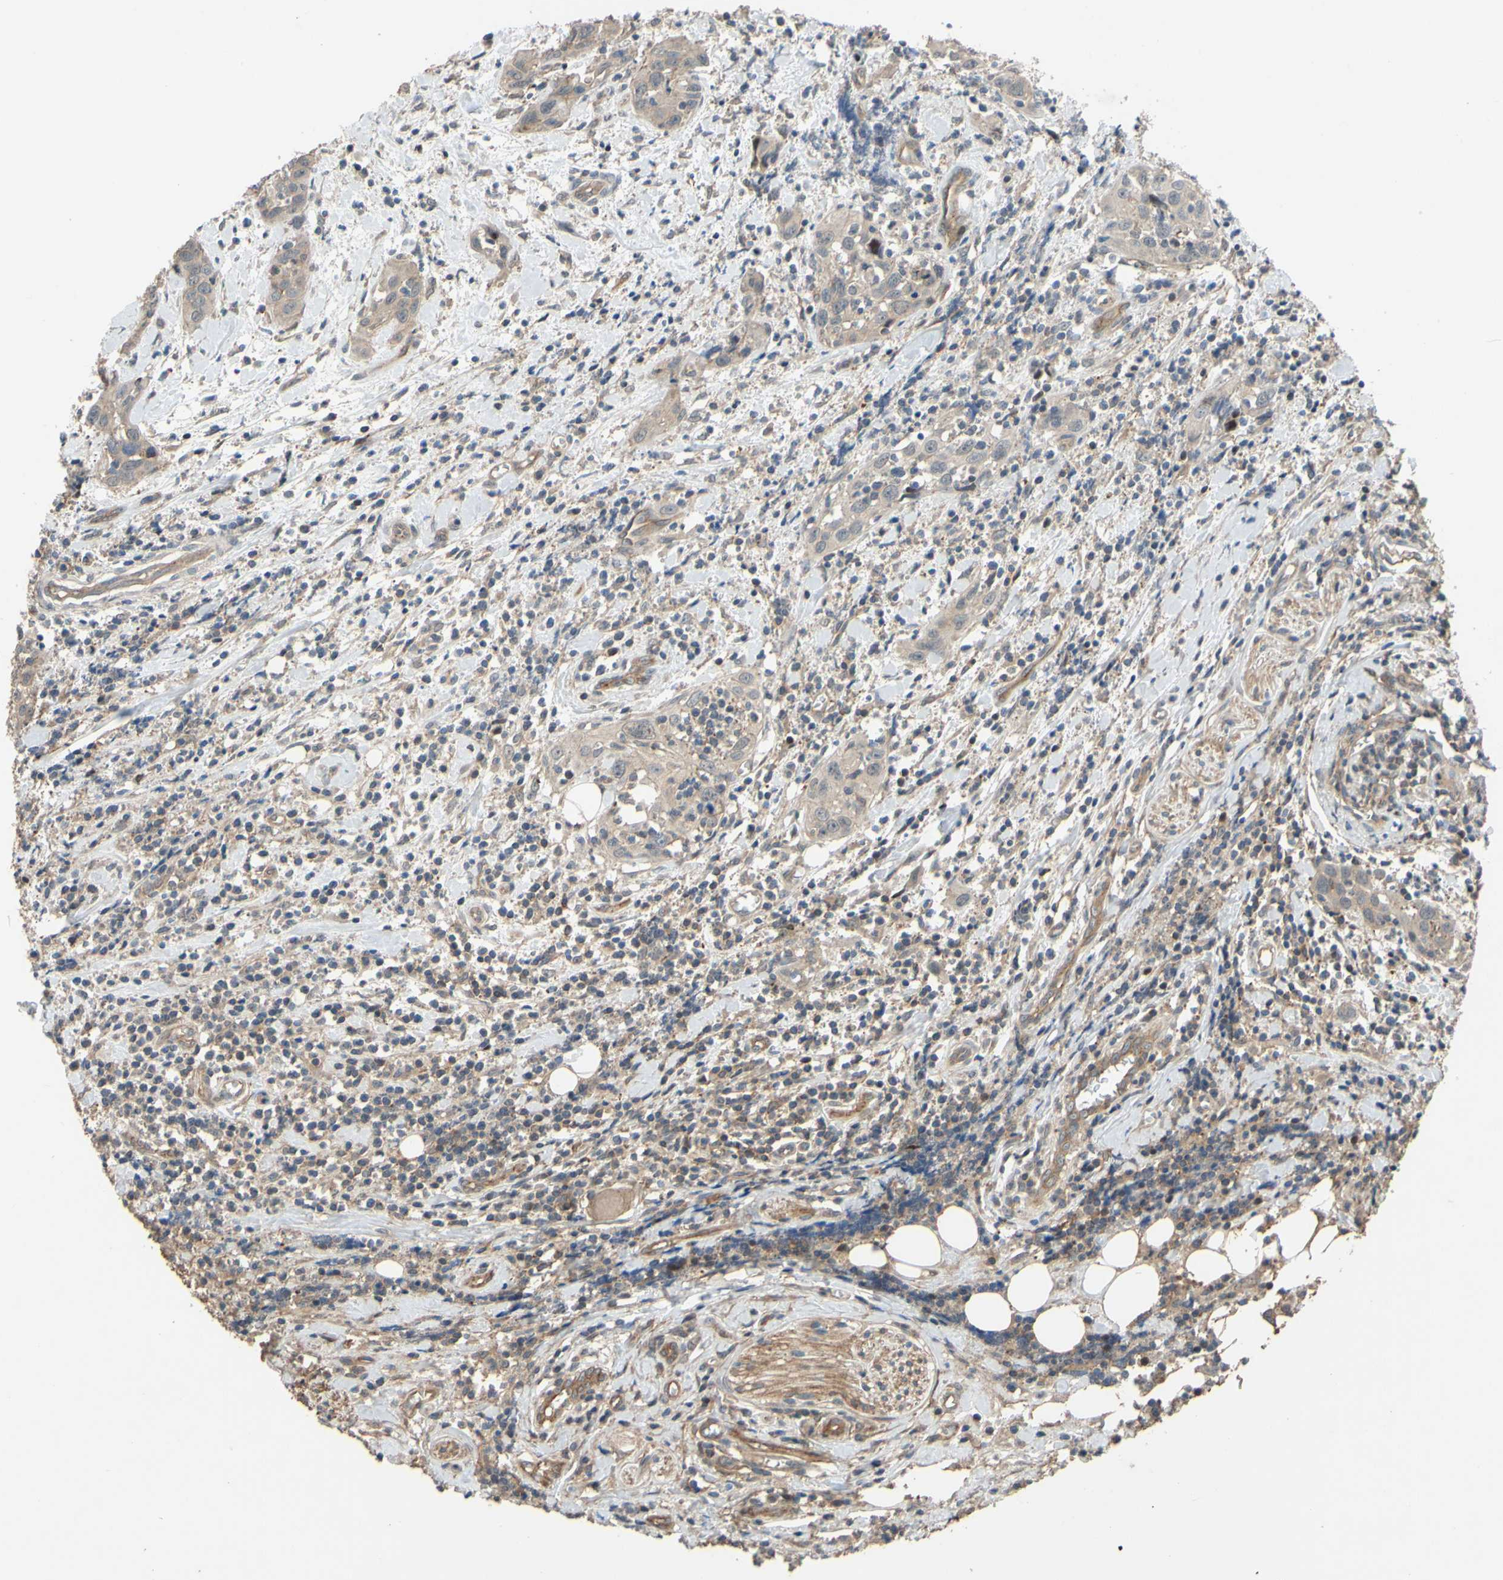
{"staining": {"intensity": "weak", "quantity": ">75%", "location": "cytoplasmic/membranous"}, "tissue": "head and neck cancer", "cell_type": "Tumor cells", "image_type": "cancer", "snomed": [{"axis": "morphology", "description": "Squamous cell carcinoma, NOS"}, {"axis": "topography", "description": "Oral tissue"}, {"axis": "topography", "description": "Head-Neck"}], "caption": "IHC histopathology image of neoplastic tissue: human head and neck squamous cell carcinoma stained using immunohistochemistry demonstrates low levels of weak protein expression localized specifically in the cytoplasmic/membranous of tumor cells, appearing as a cytoplasmic/membranous brown color.", "gene": "SHROOM4", "patient": {"sex": "female", "age": 50}}